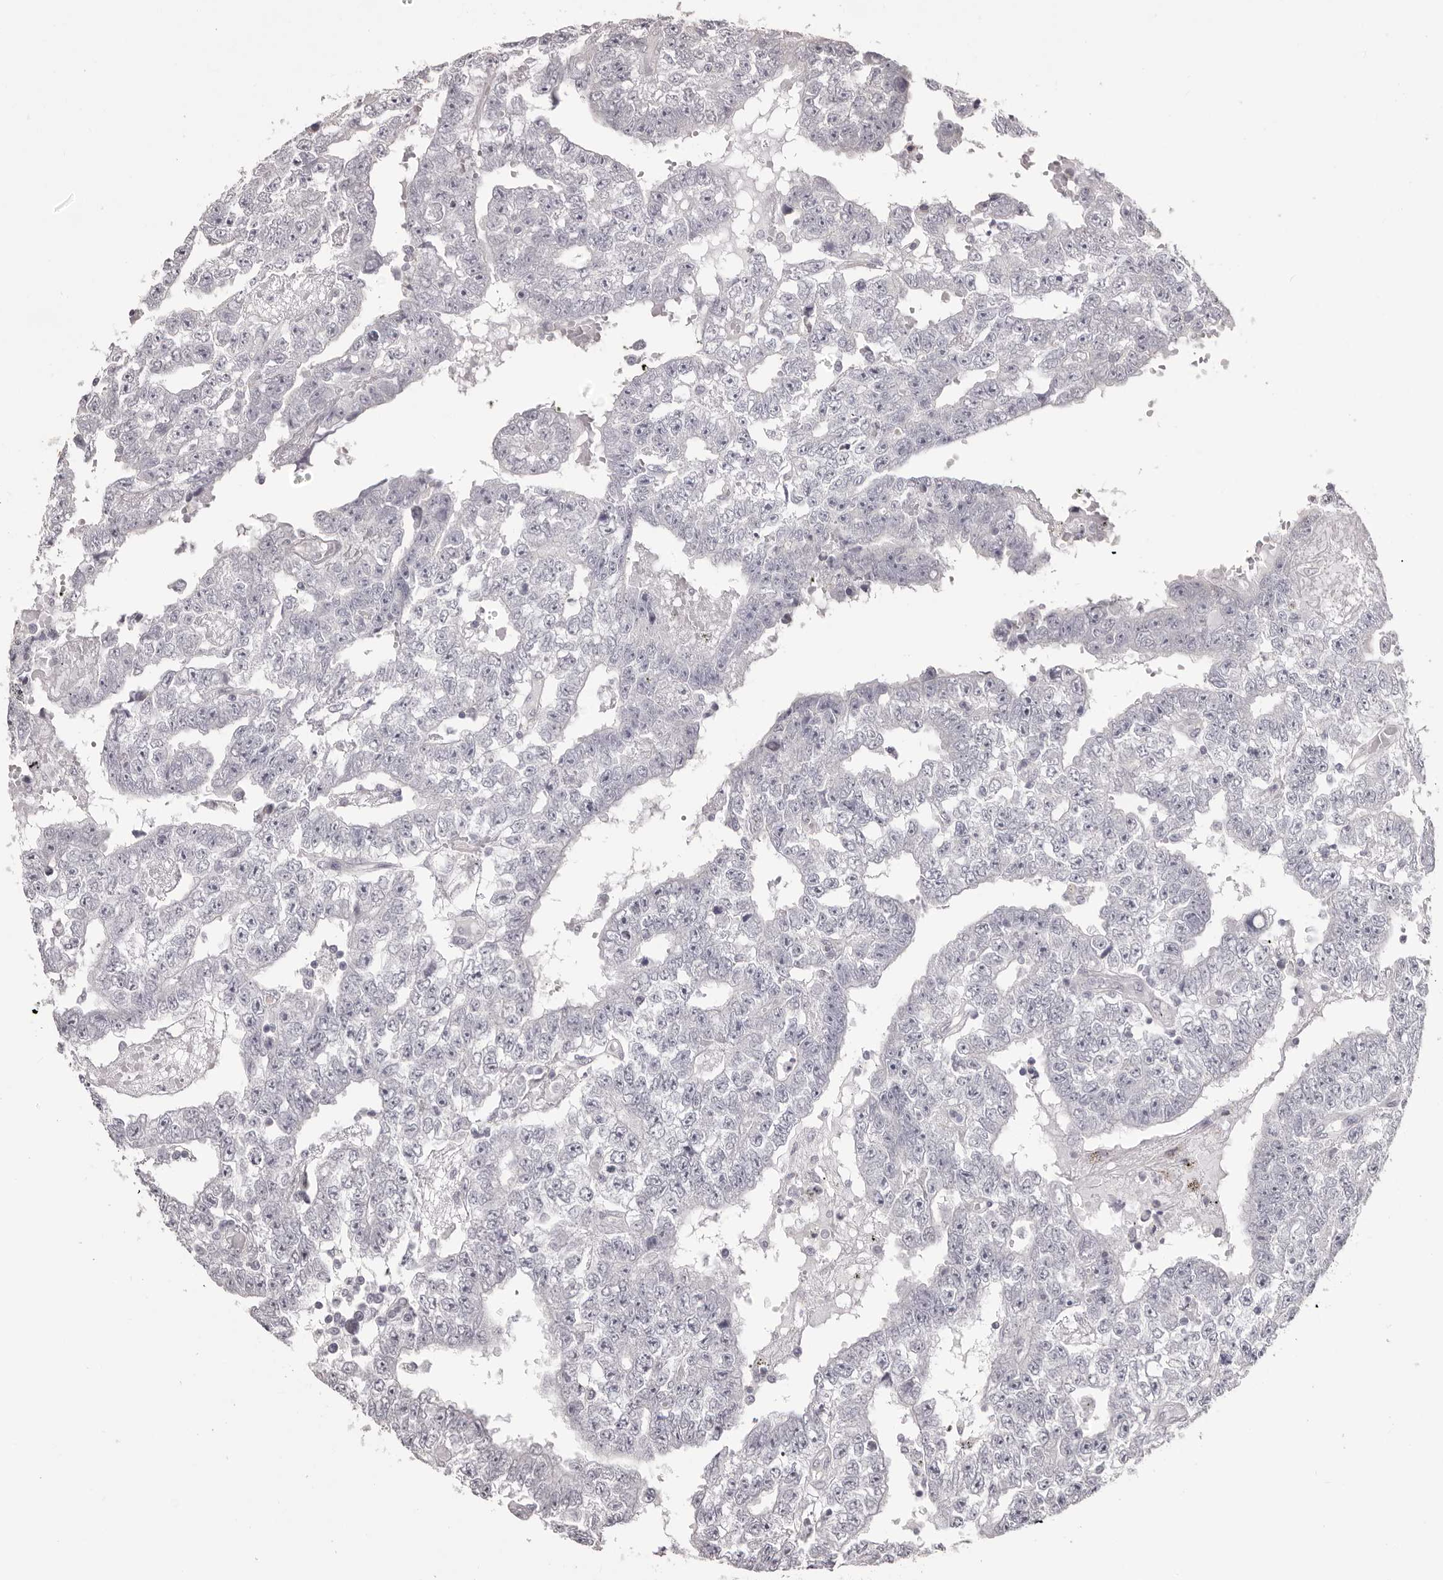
{"staining": {"intensity": "negative", "quantity": "none", "location": "none"}, "tissue": "testis cancer", "cell_type": "Tumor cells", "image_type": "cancer", "snomed": [{"axis": "morphology", "description": "Carcinoma, Embryonal, NOS"}, {"axis": "topography", "description": "Testis"}], "caption": "Immunohistochemistry (IHC) micrograph of human testis cancer stained for a protein (brown), which exhibits no positivity in tumor cells.", "gene": "OTUD3", "patient": {"sex": "male", "age": 25}}